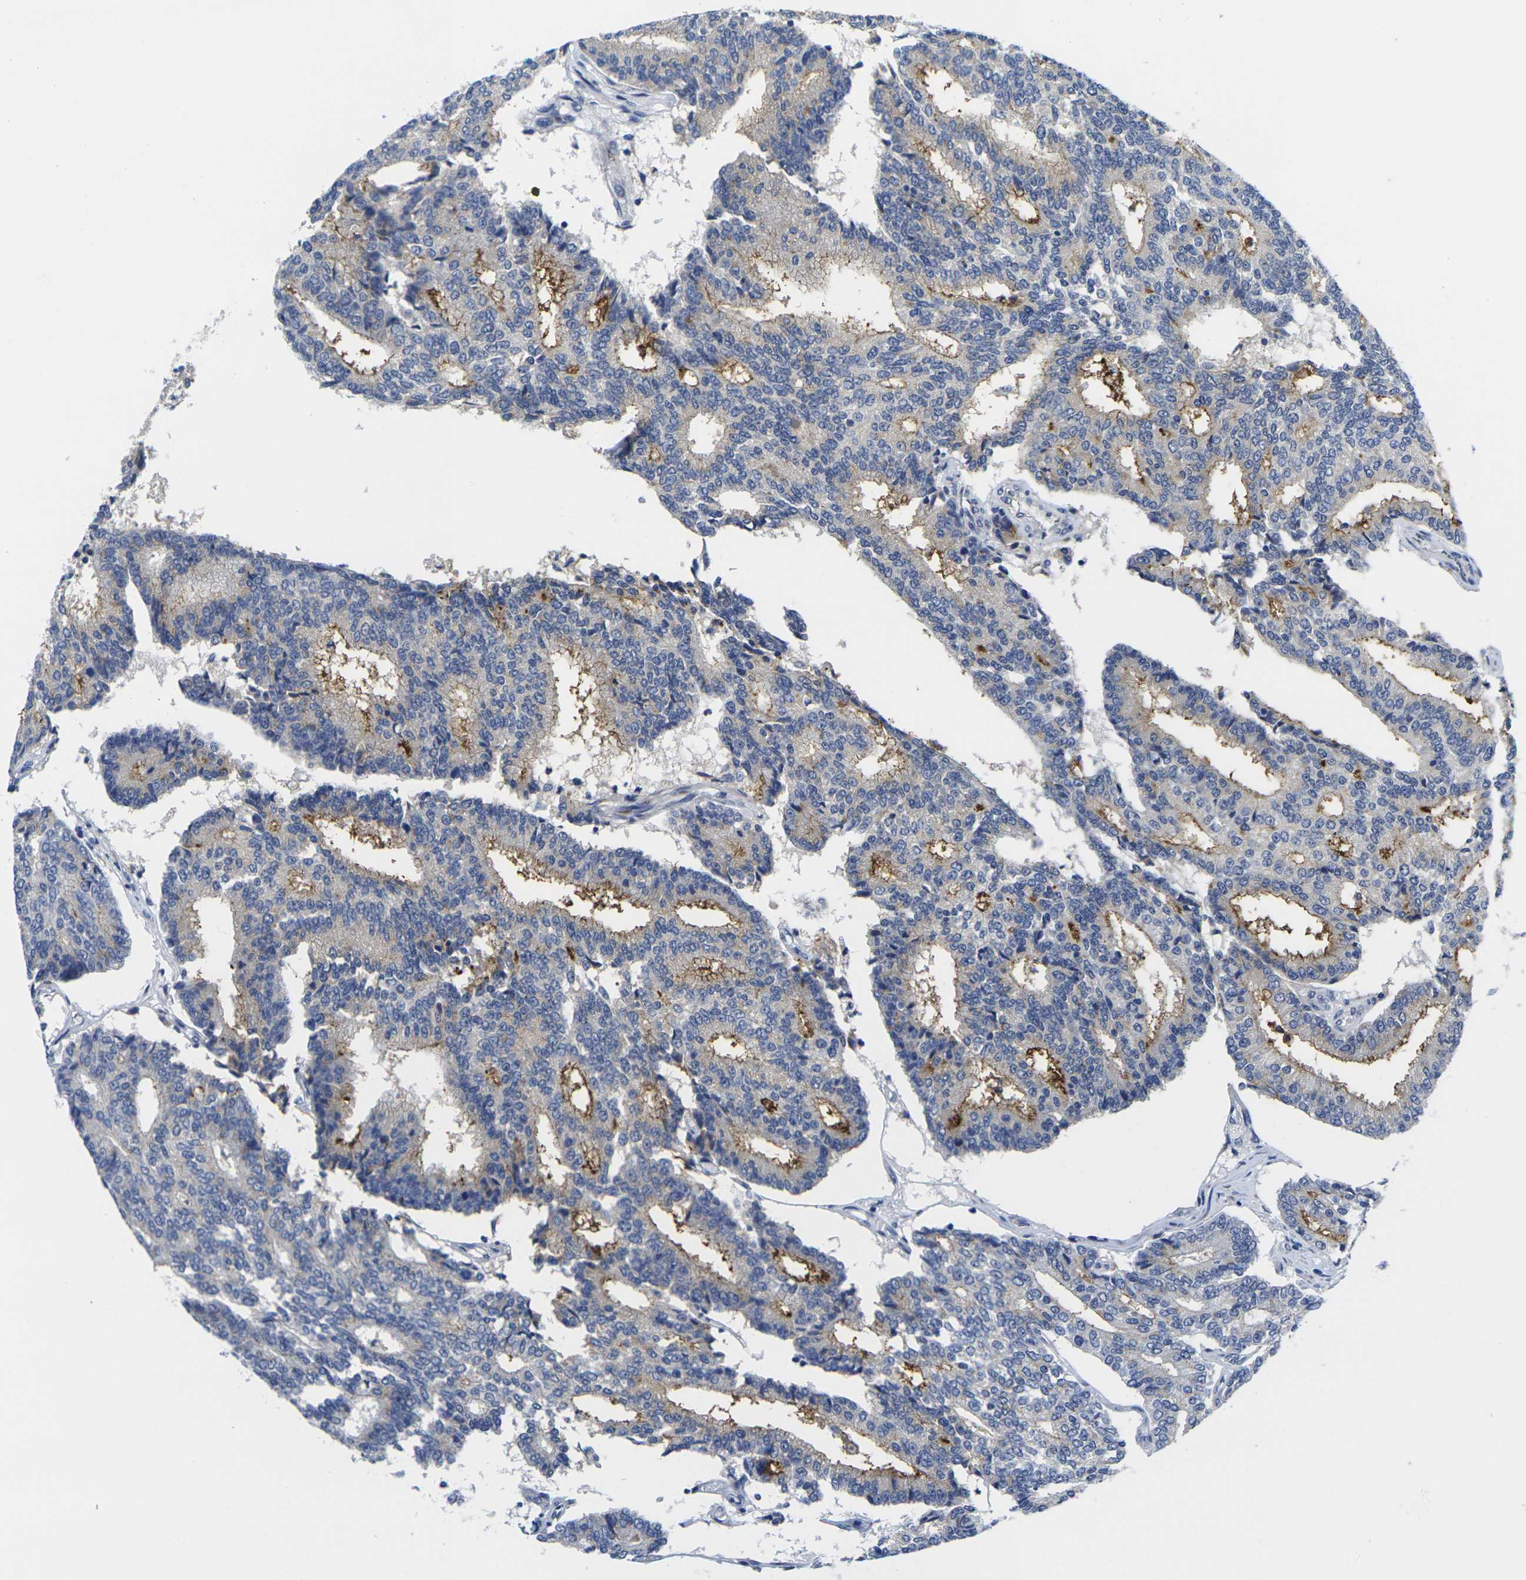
{"staining": {"intensity": "moderate", "quantity": "25%-75%", "location": "cytoplasmic/membranous"}, "tissue": "prostate cancer", "cell_type": "Tumor cells", "image_type": "cancer", "snomed": [{"axis": "morphology", "description": "Adenocarcinoma, High grade"}, {"axis": "topography", "description": "Prostate"}], "caption": "The immunohistochemical stain shows moderate cytoplasmic/membranous expression in tumor cells of adenocarcinoma (high-grade) (prostate) tissue. The protein is stained brown, and the nuclei are stained in blue (DAB IHC with brightfield microscopy, high magnification).", "gene": "CRK", "patient": {"sex": "male", "age": 55}}